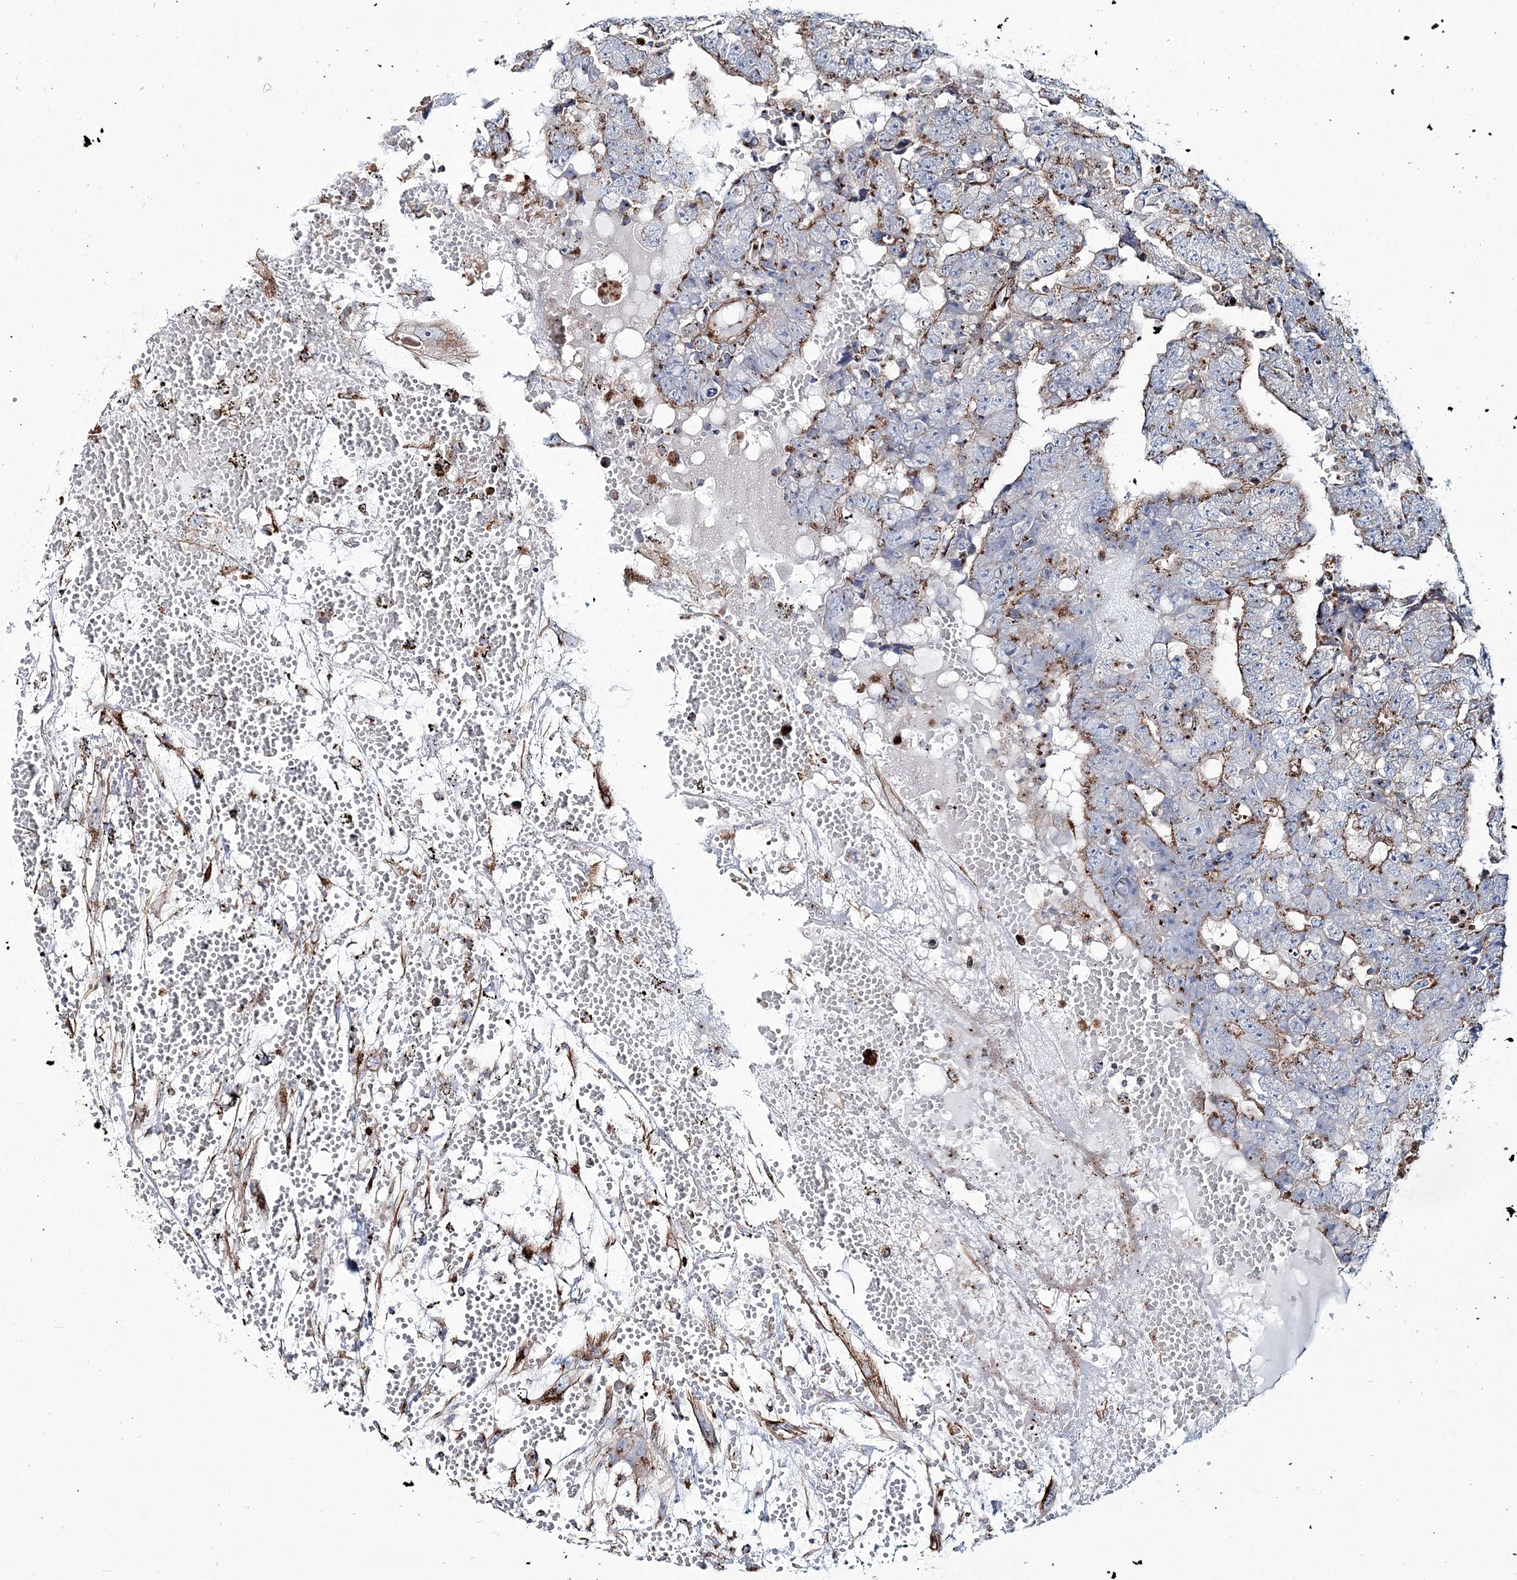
{"staining": {"intensity": "moderate", "quantity": "<25%", "location": "cytoplasmic/membranous"}, "tissue": "testis cancer", "cell_type": "Tumor cells", "image_type": "cancer", "snomed": [{"axis": "morphology", "description": "Carcinoma, Embryonal, NOS"}, {"axis": "topography", "description": "Testis"}], "caption": "Human testis embryonal carcinoma stained with a protein marker demonstrates moderate staining in tumor cells.", "gene": "MAN1A2", "patient": {"sex": "male", "age": 25}}